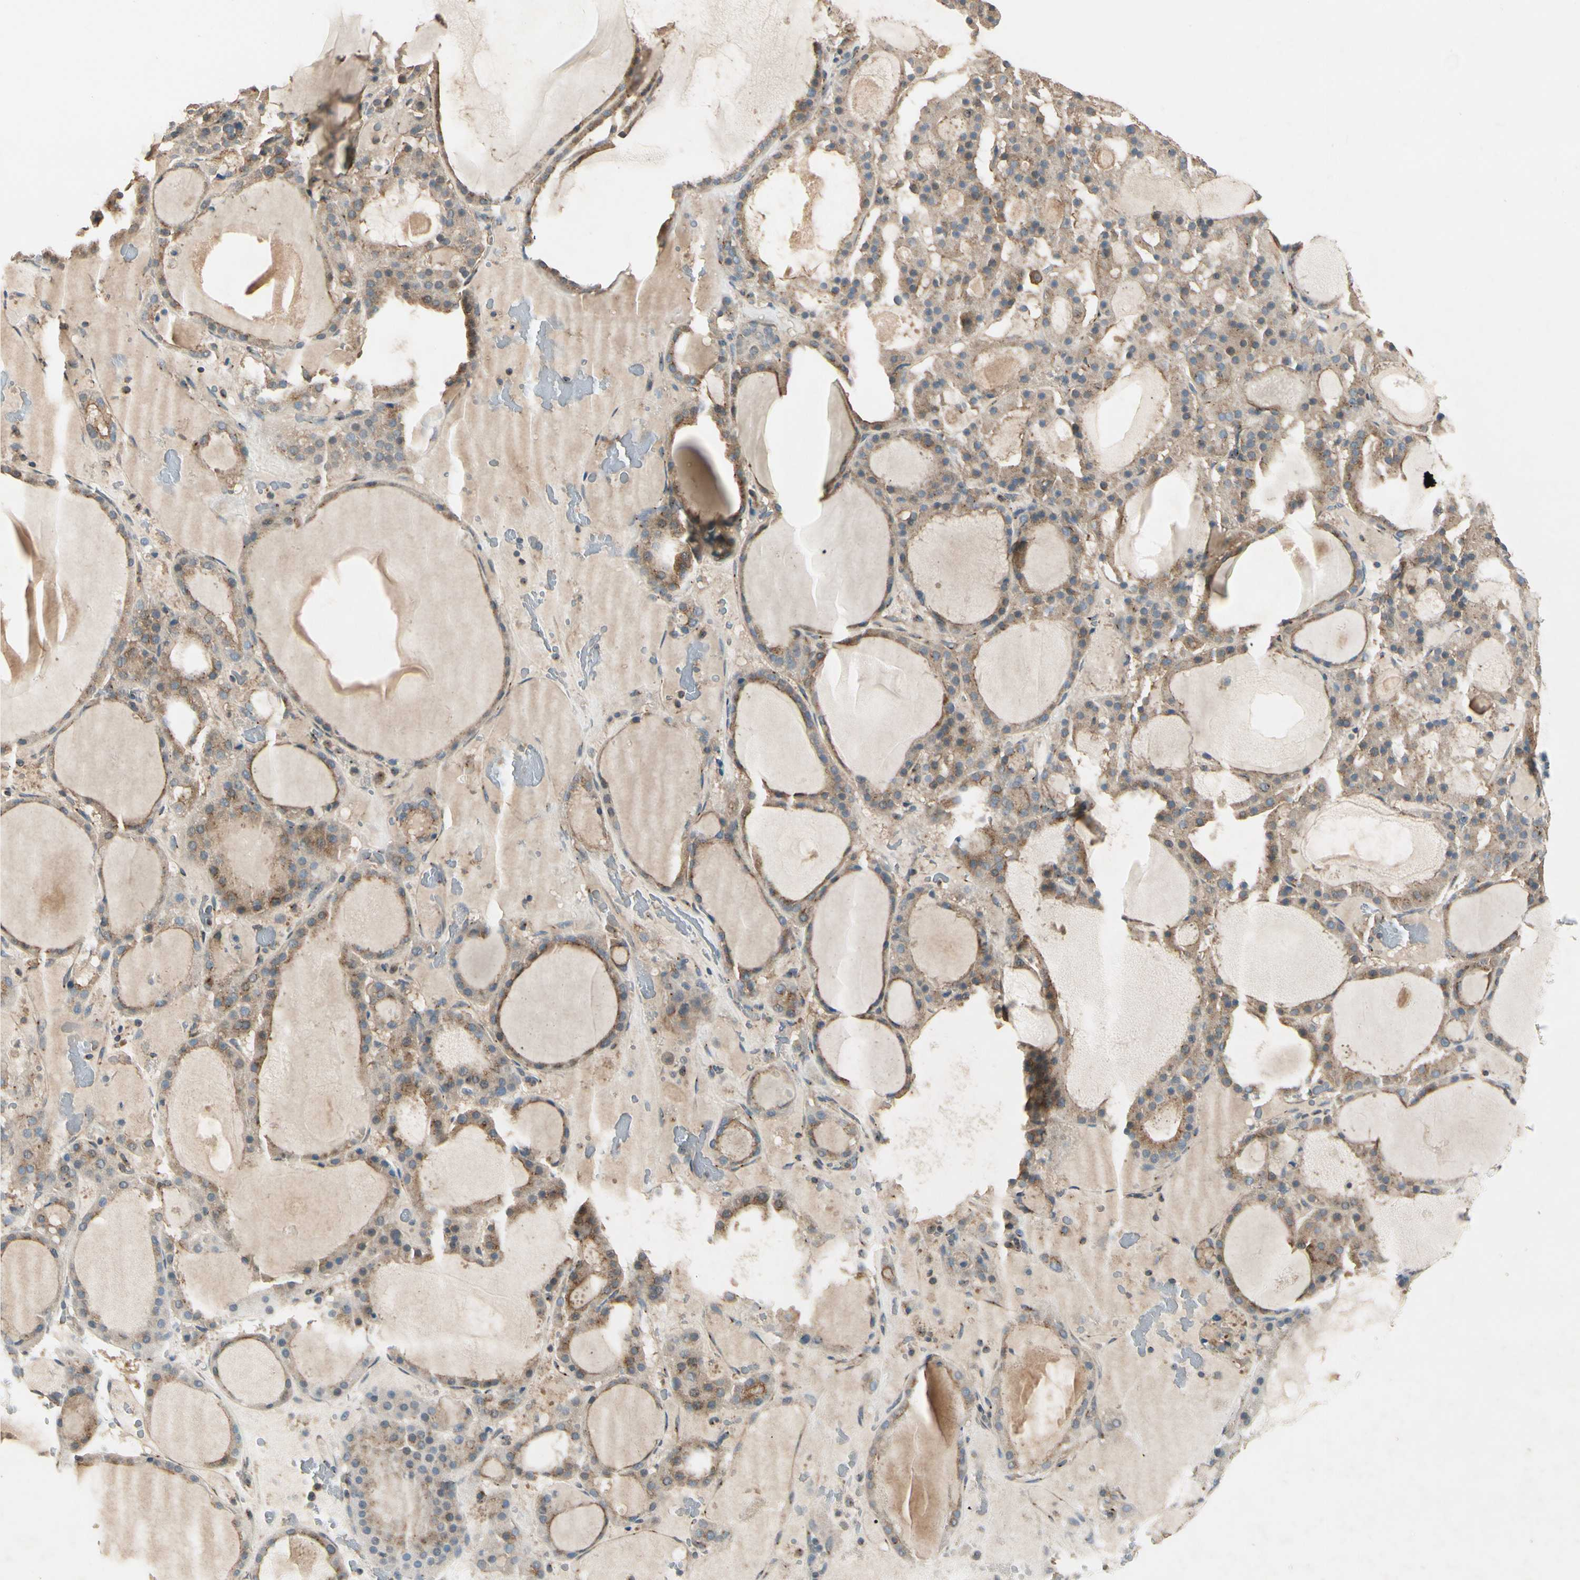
{"staining": {"intensity": "moderate", "quantity": ">75%", "location": "cytoplasmic/membranous"}, "tissue": "thyroid gland", "cell_type": "Glandular cells", "image_type": "normal", "snomed": [{"axis": "morphology", "description": "Normal tissue, NOS"}, {"axis": "morphology", "description": "Carcinoma, NOS"}, {"axis": "topography", "description": "Thyroid gland"}], "caption": "Benign thyroid gland was stained to show a protein in brown. There is medium levels of moderate cytoplasmic/membranous expression in approximately >75% of glandular cells. (IHC, brightfield microscopy, high magnification).", "gene": "AKAP9", "patient": {"sex": "female", "age": 86}}